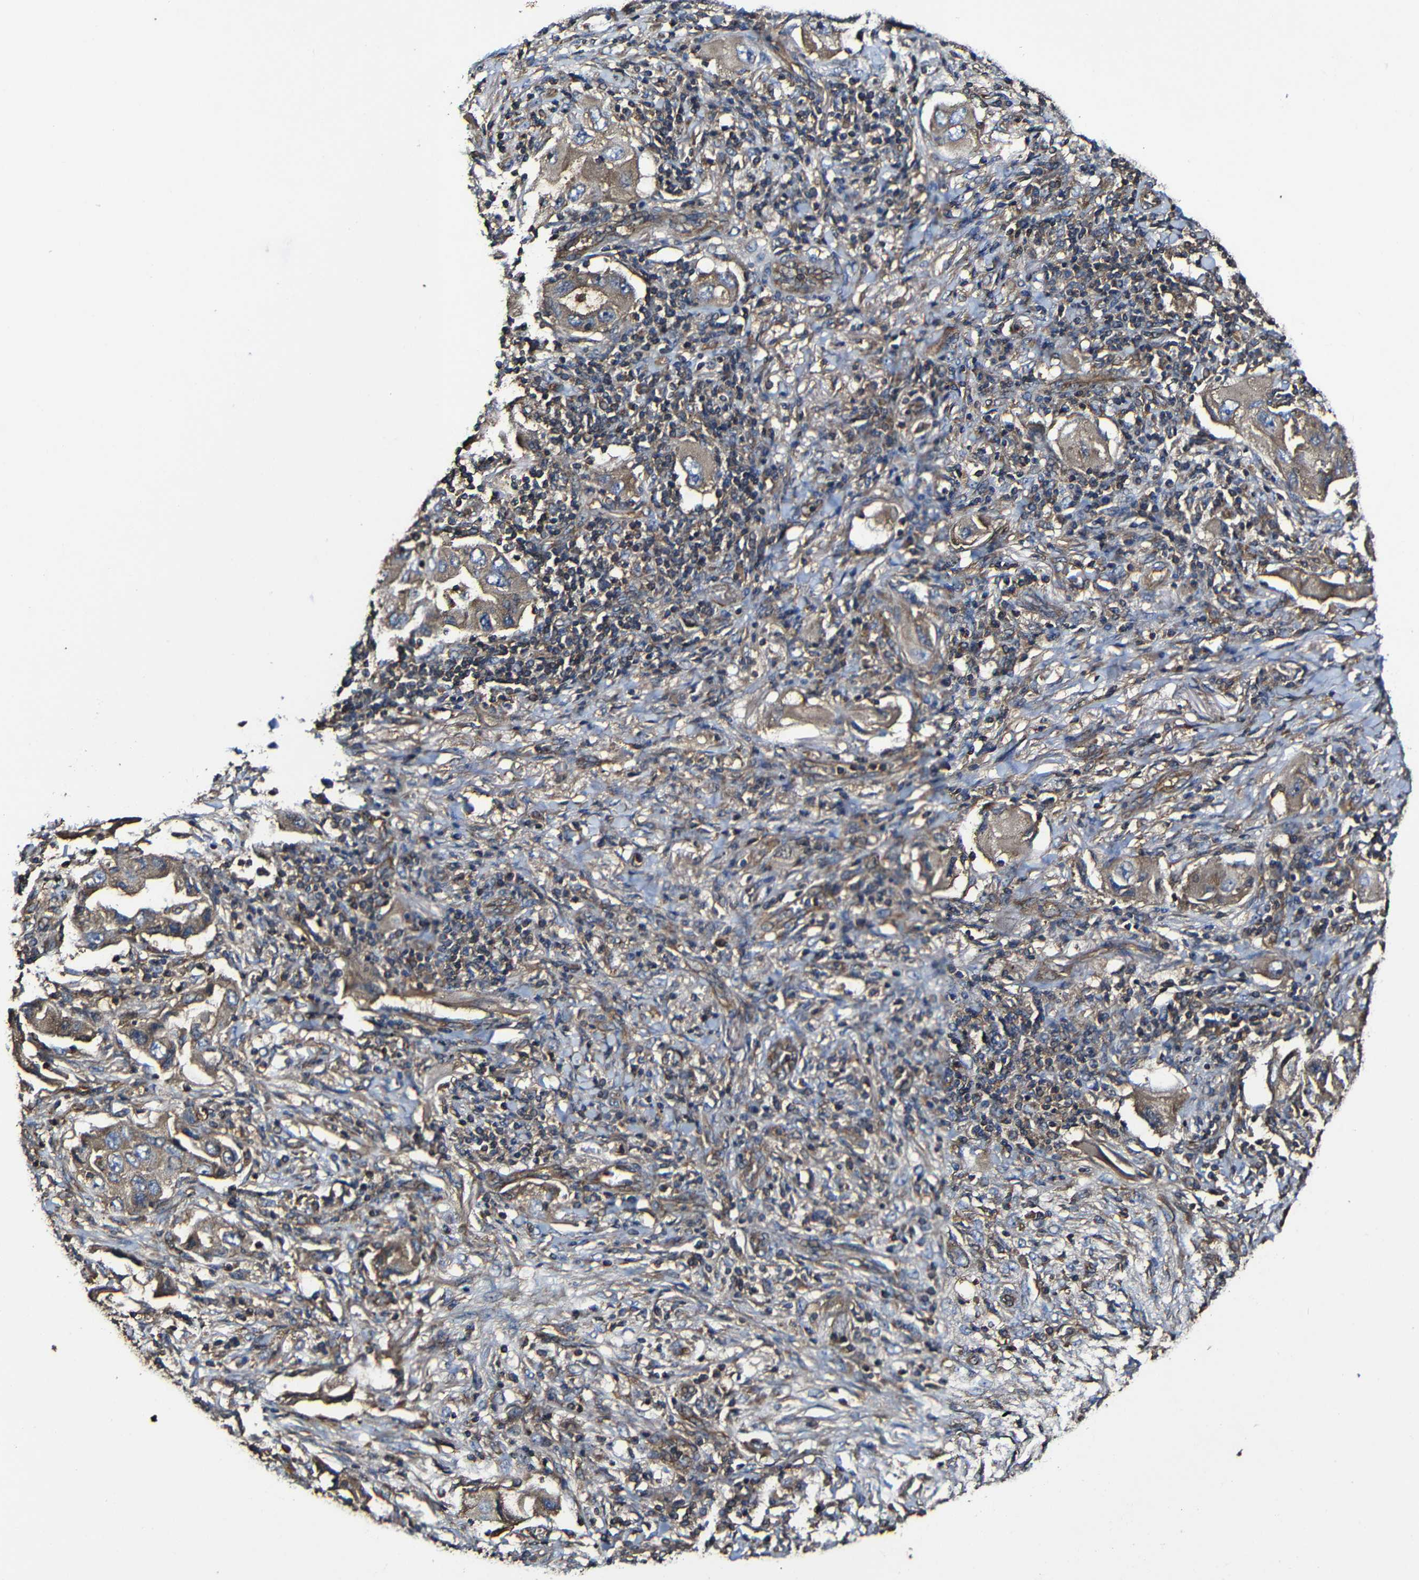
{"staining": {"intensity": "moderate", "quantity": "25%-75%", "location": "cytoplasmic/membranous"}, "tissue": "lung cancer", "cell_type": "Tumor cells", "image_type": "cancer", "snomed": [{"axis": "morphology", "description": "Adenocarcinoma, NOS"}, {"axis": "topography", "description": "Lung"}], "caption": "High-power microscopy captured an IHC histopathology image of lung cancer, revealing moderate cytoplasmic/membranous expression in approximately 25%-75% of tumor cells. The protein of interest is stained brown, and the nuclei are stained in blue (DAB IHC with brightfield microscopy, high magnification).", "gene": "MSN", "patient": {"sex": "female", "age": 65}}